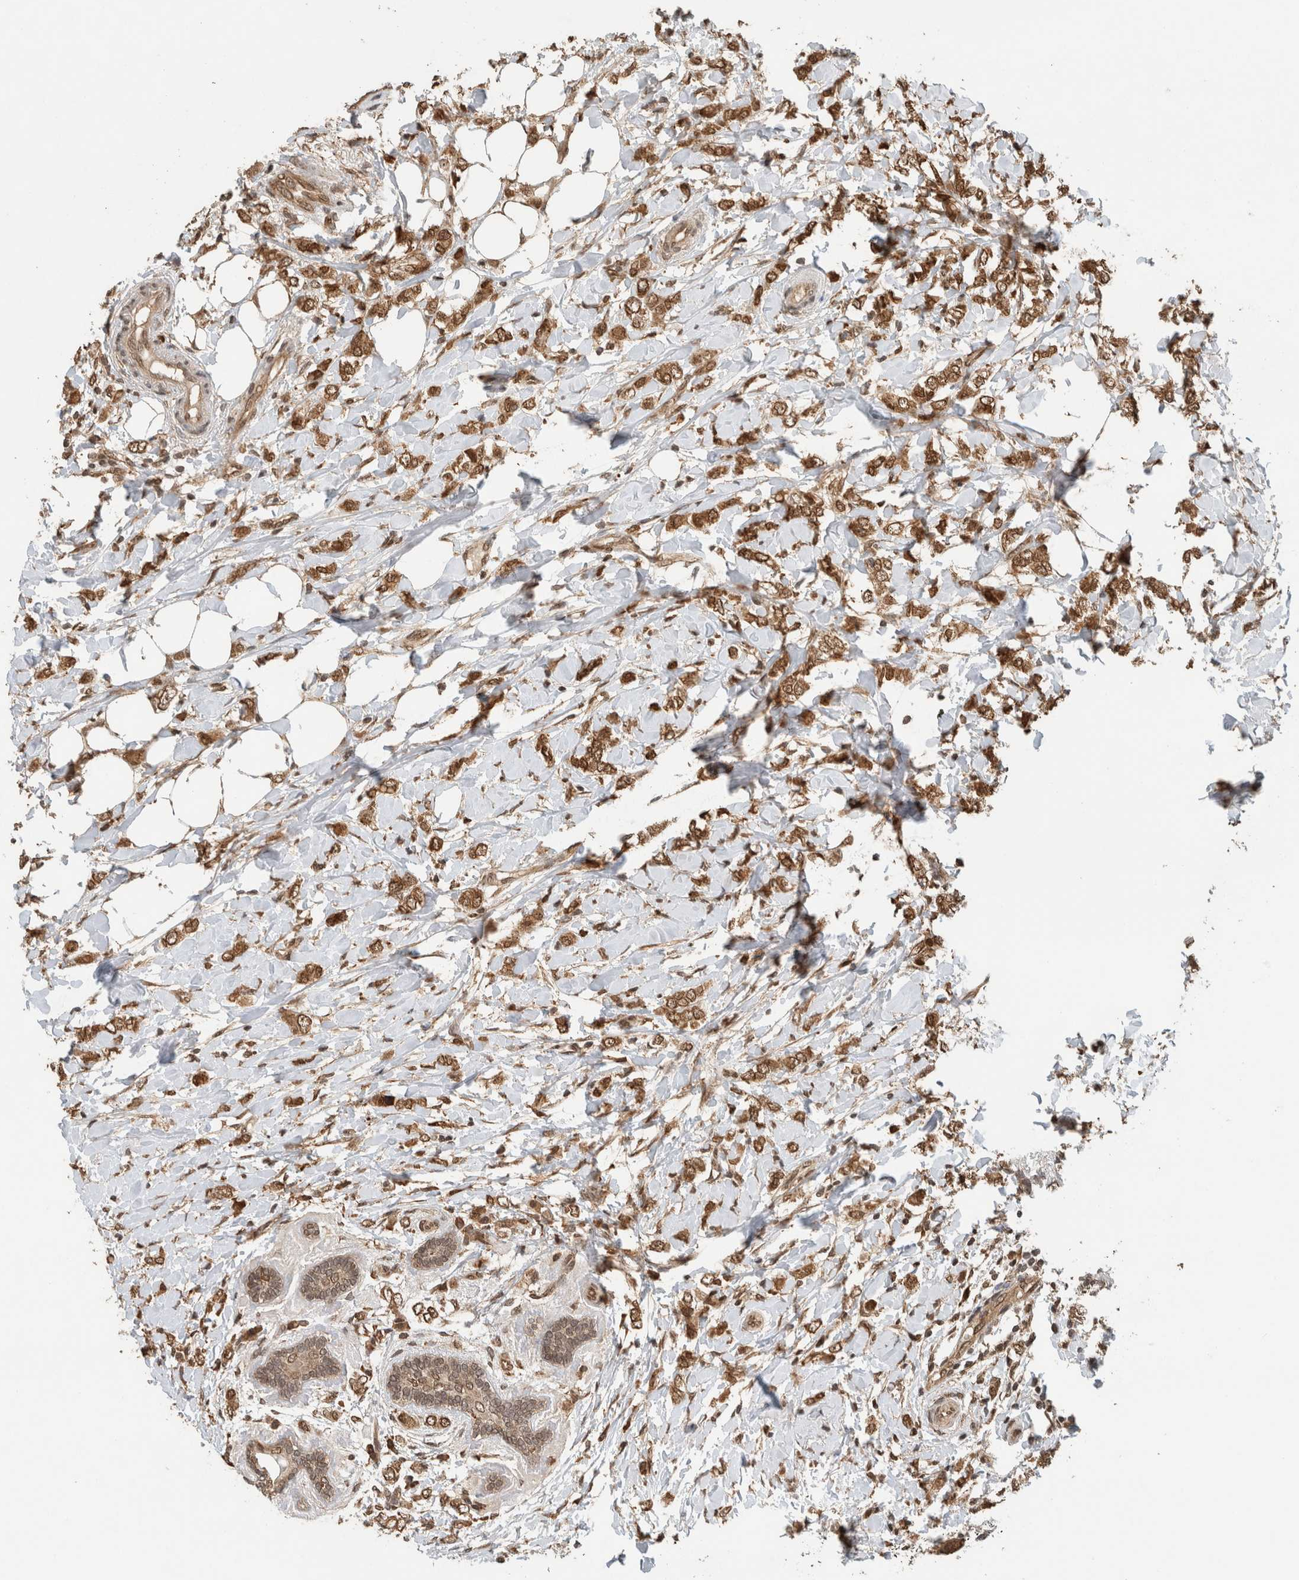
{"staining": {"intensity": "moderate", "quantity": ">75%", "location": "cytoplasmic/membranous,nuclear"}, "tissue": "breast cancer", "cell_type": "Tumor cells", "image_type": "cancer", "snomed": [{"axis": "morphology", "description": "Normal tissue, NOS"}, {"axis": "morphology", "description": "Lobular carcinoma"}, {"axis": "topography", "description": "Breast"}], "caption": "Immunohistochemistry histopathology image of breast cancer stained for a protein (brown), which reveals medium levels of moderate cytoplasmic/membranous and nuclear expression in approximately >75% of tumor cells.", "gene": "C1orf21", "patient": {"sex": "female", "age": 47}}